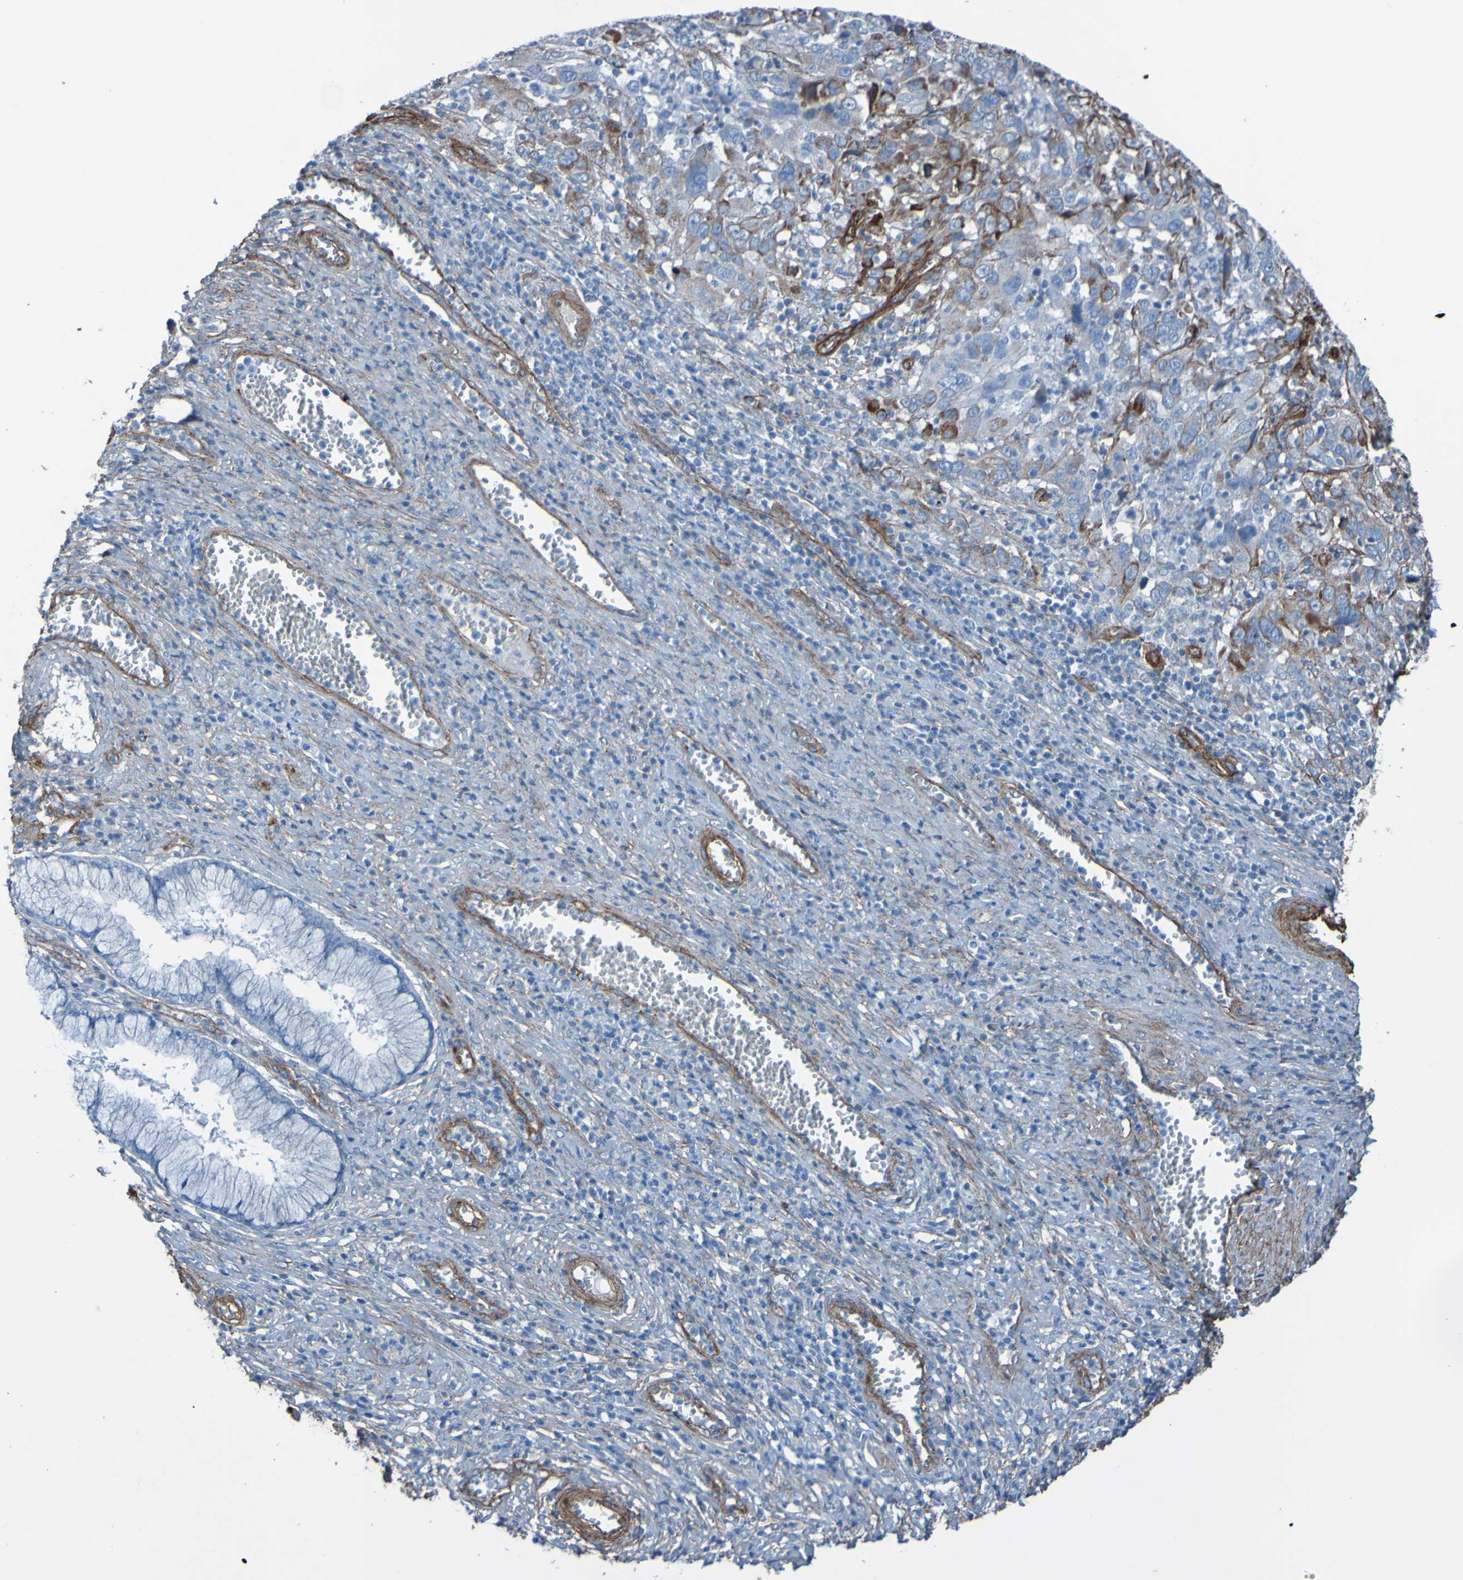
{"staining": {"intensity": "weak", "quantity": "<25%", "location": "cytoplasmic/membranous"}, "tissue": "cervical cancer", "cell_type": "Tumor cells", "image_type": "cancer", "snomed": [{"axis": "morphology", "description": "Squamous cell carcinoma, NOS"}, {"axis": "topography", "description": "Cervix"}], "caption": "Immunohistochemistry photomicrograph of neoplastic tissue: squamous cell carcinoma (cervical) stained with DAB displays no significant protein staining in tumor cells.", "gene": "COL4A2", "patient": {"sex": "female", "age": 32}}